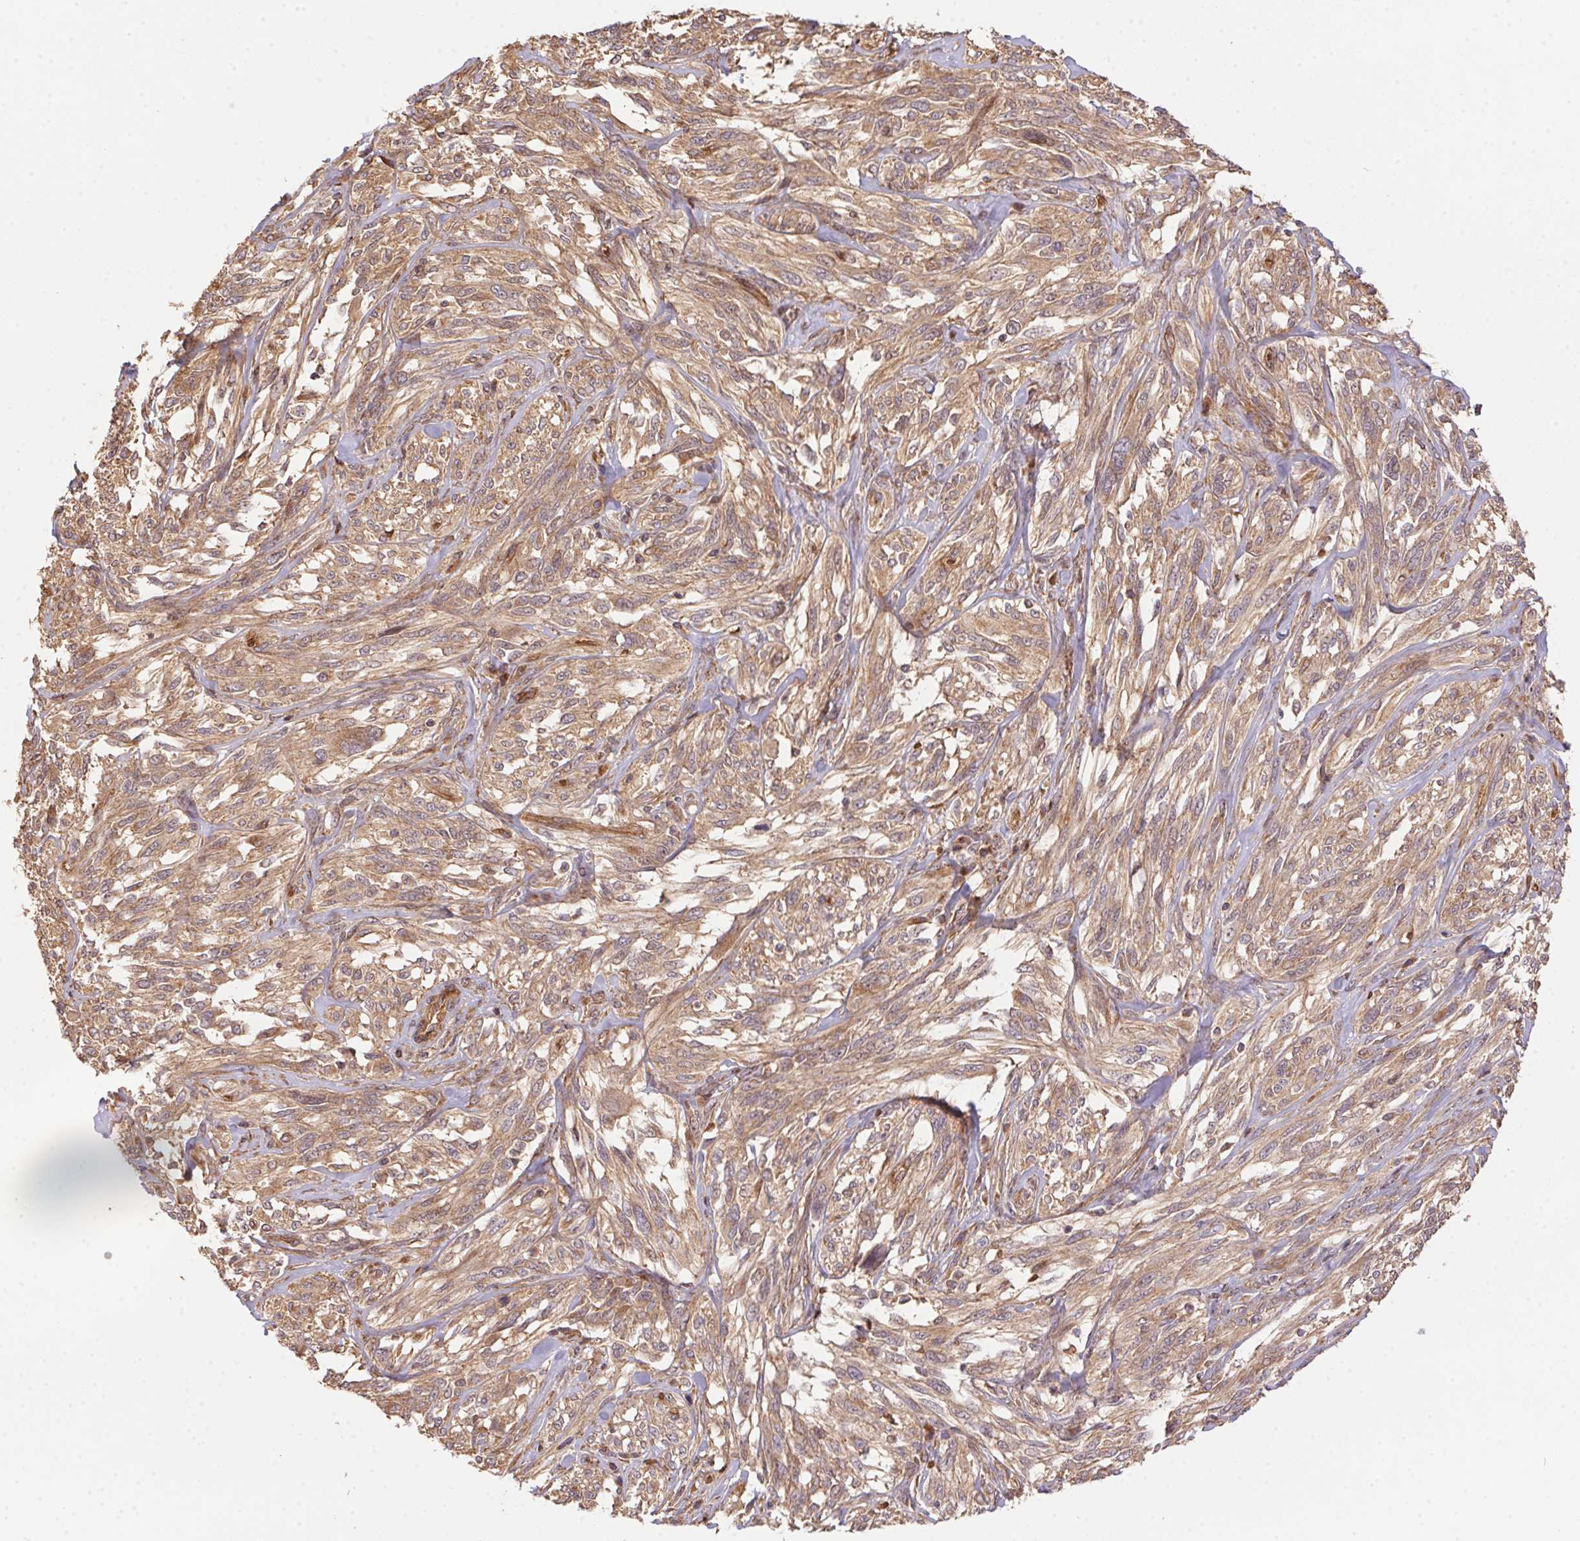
{"staining": {"intensity": "moderate", "quantity": ">75%", "location": "cytoplasmic/membranous"}, "tissue": "melanoma", "cell_type": "Tumor cells", "image_type": "cancer", "snomed": [{"axis": "morphology", "description": "Malignant melanoma, NOS"}, {"axis": "topography", "description": "Skin"}], "caption": "Moderate cytoplasmic/membranous protein expression is seen in approximately >75% of tumor cells in malignant melanoma.", "gene": "USE1", "patient": {"sex": "female", "age": 91}}